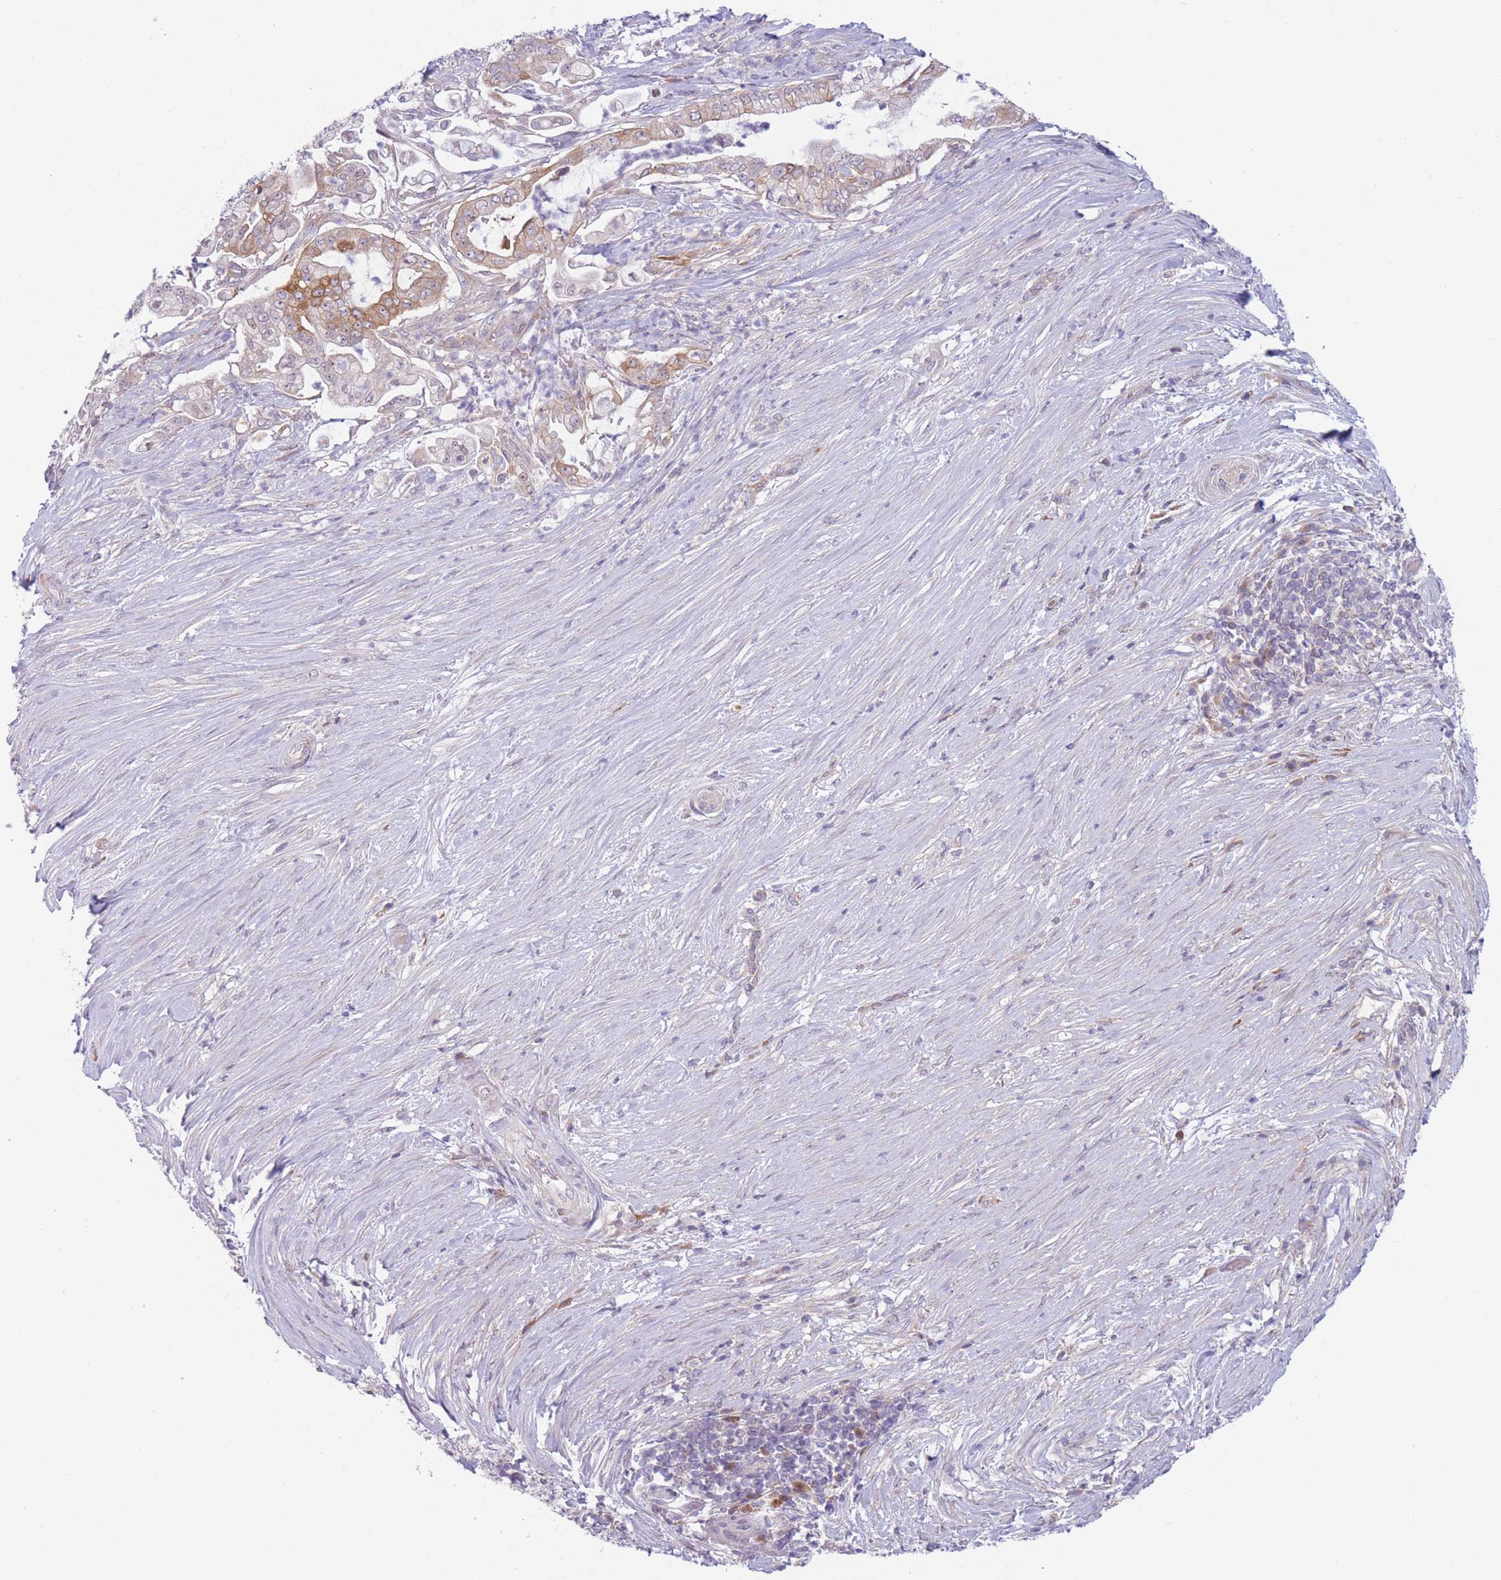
{"staining": {"intensity": "strong", "quantity": "<25%", "location": "cytoplasmic/membranous"}, "tissue": "pancreatic cancer", "cell_type": "Tumor cells", "image_type": "cancer", "snomed": [{"axis": "morphology", "description": "Adenocarcinoma, NOS"}, {"axis": "topography", "description": "Pancreas"}], "caption": "Pancreatic adenocarcinoma stained with a brown dye demonstrates strong cytoplasmic/membranous positive staining in about <25% of tumor cells.", "gene": "PDE4A", "patient": {"sex": "female", "age": 69}}